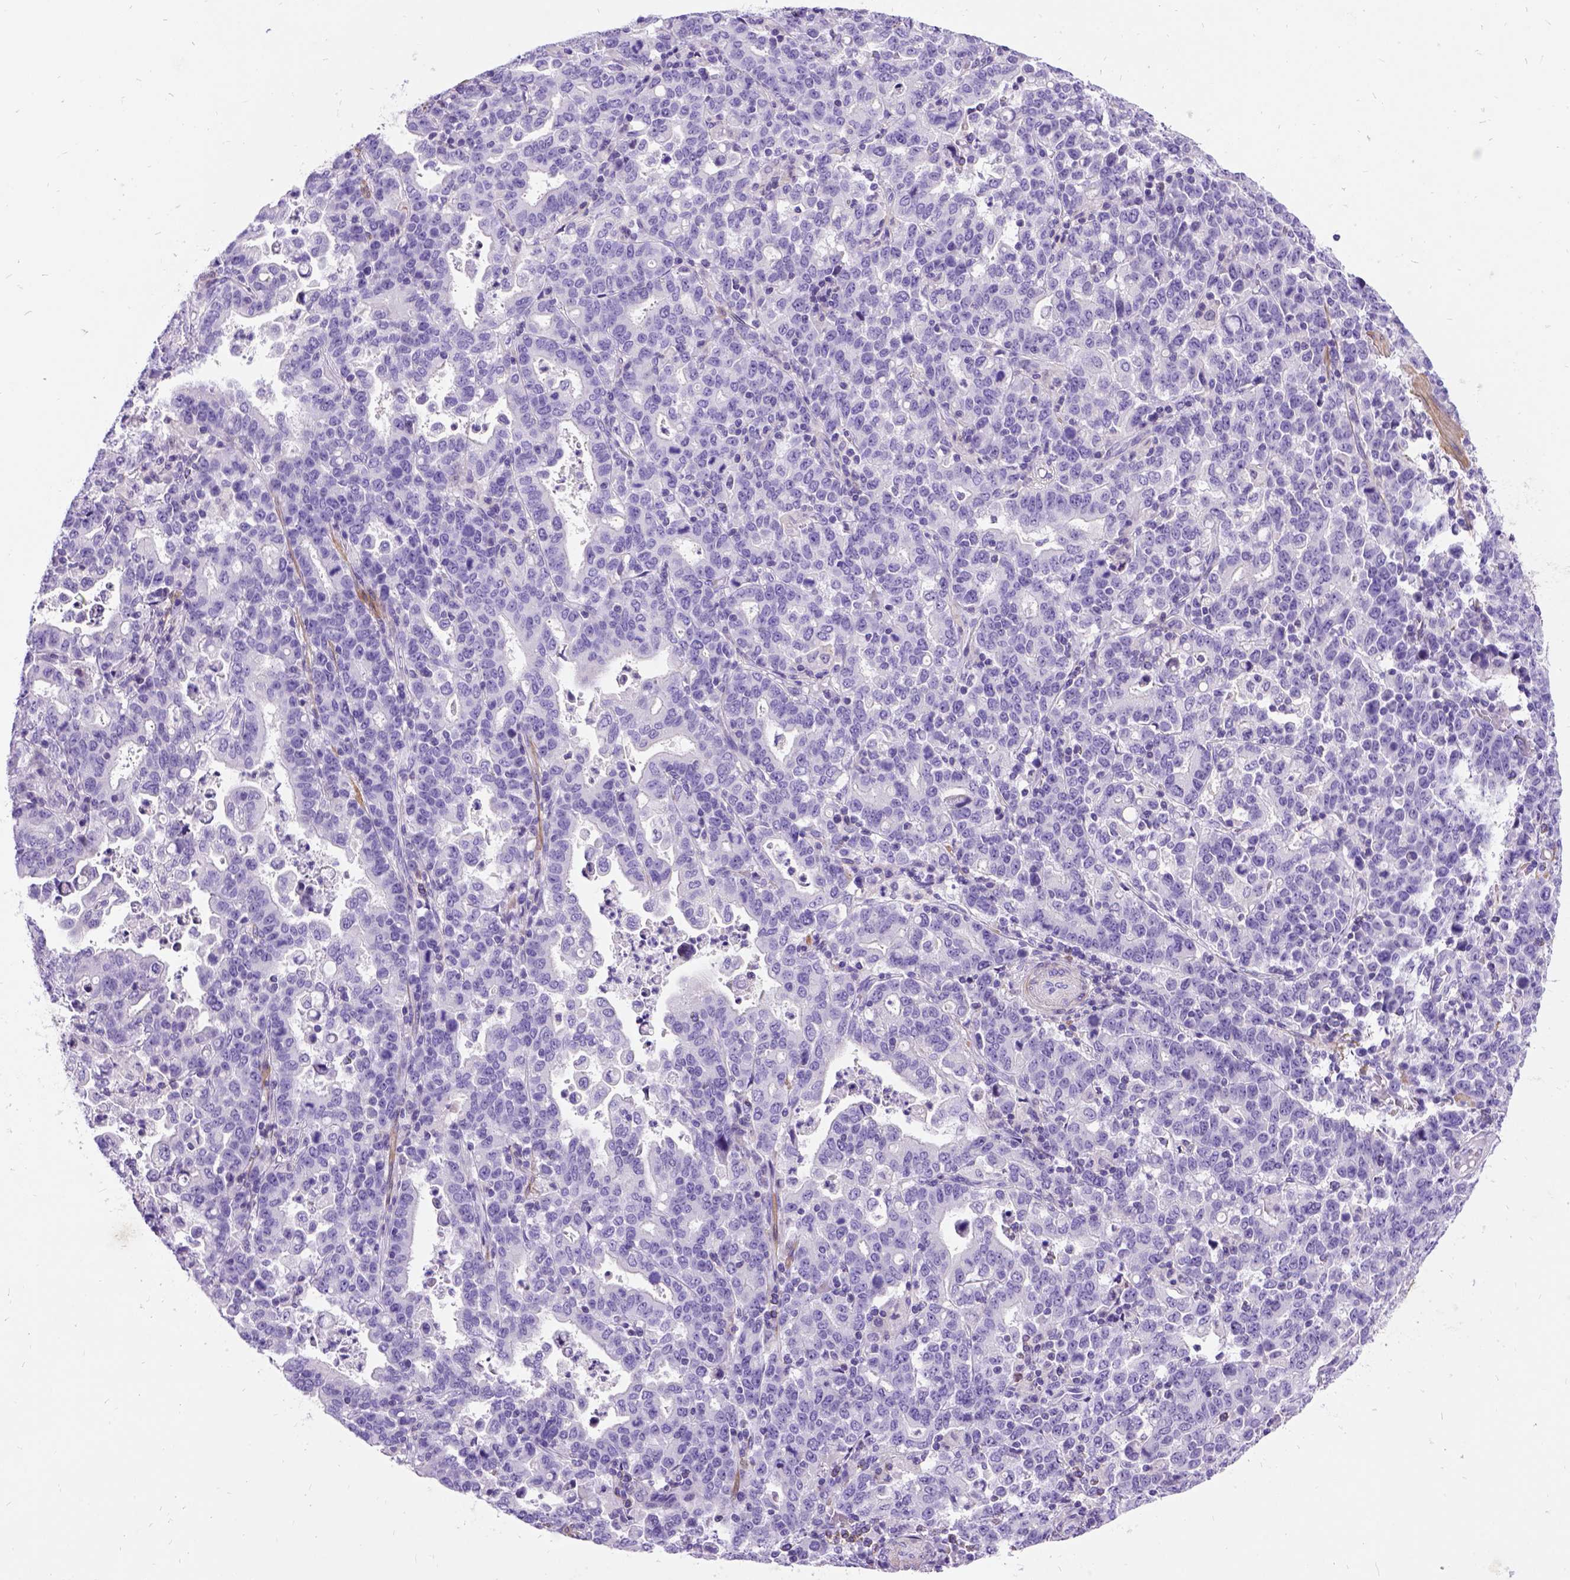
{"staining": {"intensity": "negative", "quantity": "none", "location": "none"}, "tissue": "stomach cancer", "cell_type": "Tumor cells", "image_type": "cancer", "snomed": [{"axis": "morphology", "description": "Adenocarcinoma, NOS"}, {"axis": "topography", "description": "Stomach"}], "caption": "This is a photomicrograph of IHC staining of stomach cancer (adenocarcinoma), which shows no expression in tumor cells.", "gene": "PRG2", "patient": {"sex": "male", "age": 82}}